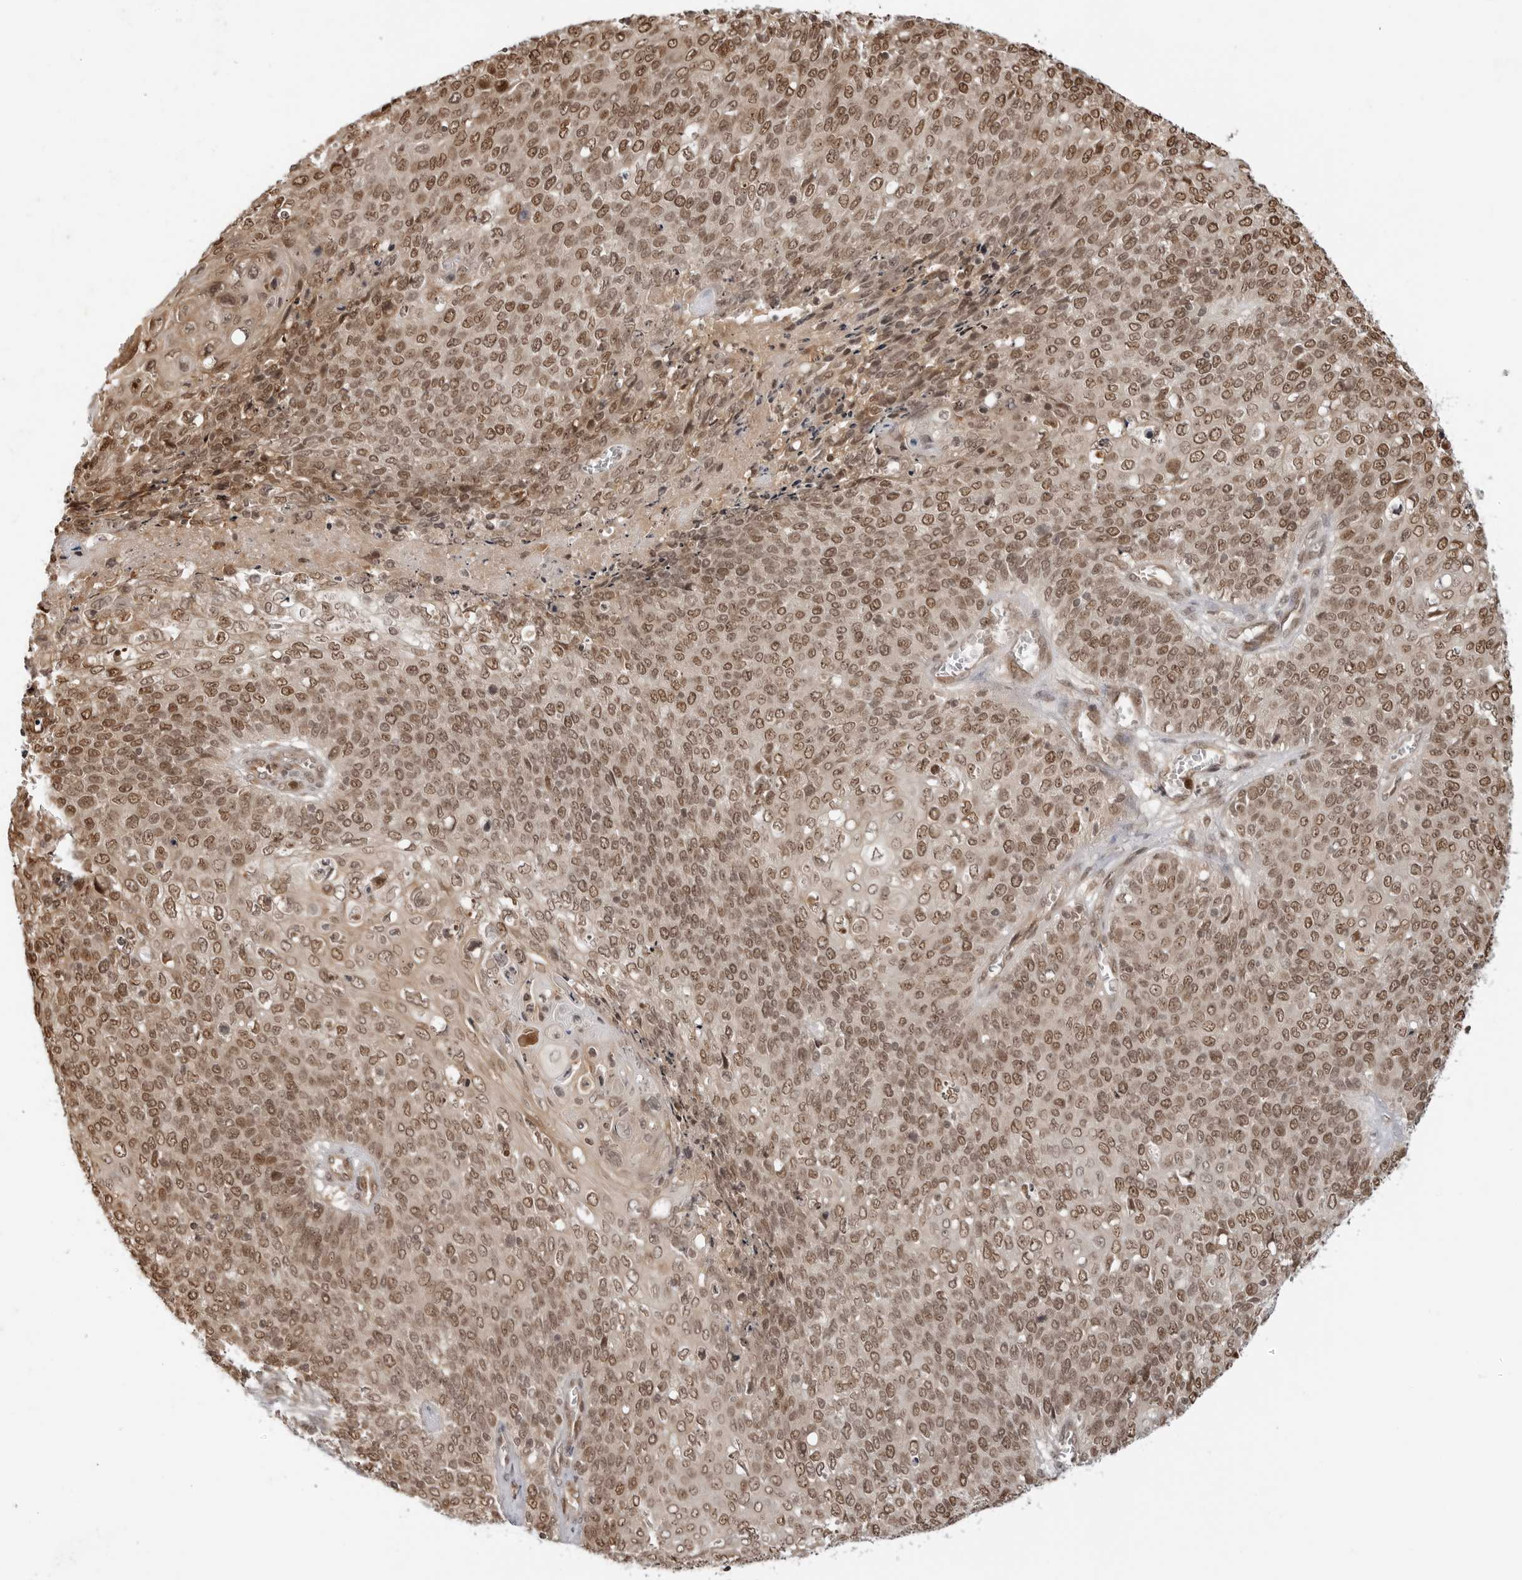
{"staining": {"intensity": "moderate", "quantity": ">75%", "location": "cytoplasmic/membranous,nuclear"}, "tissue": "cervical cancer", "cell_type": "Tumor cells", "image_type": "cancer", "snomed": [{"axis": "morphology", "description": "Squamous cell carcinoma, NOS"}, {"axis": "topography", "description": "Cervix"}], "caption": "A brown stain shows moderate cytoplasmic/membranous and nuclear positivity of a protein in human squamous cell carcinoma (cervical) tumor cells.", "gene": "TIPRL", "patient": {"sex": "female", "age": 39}}